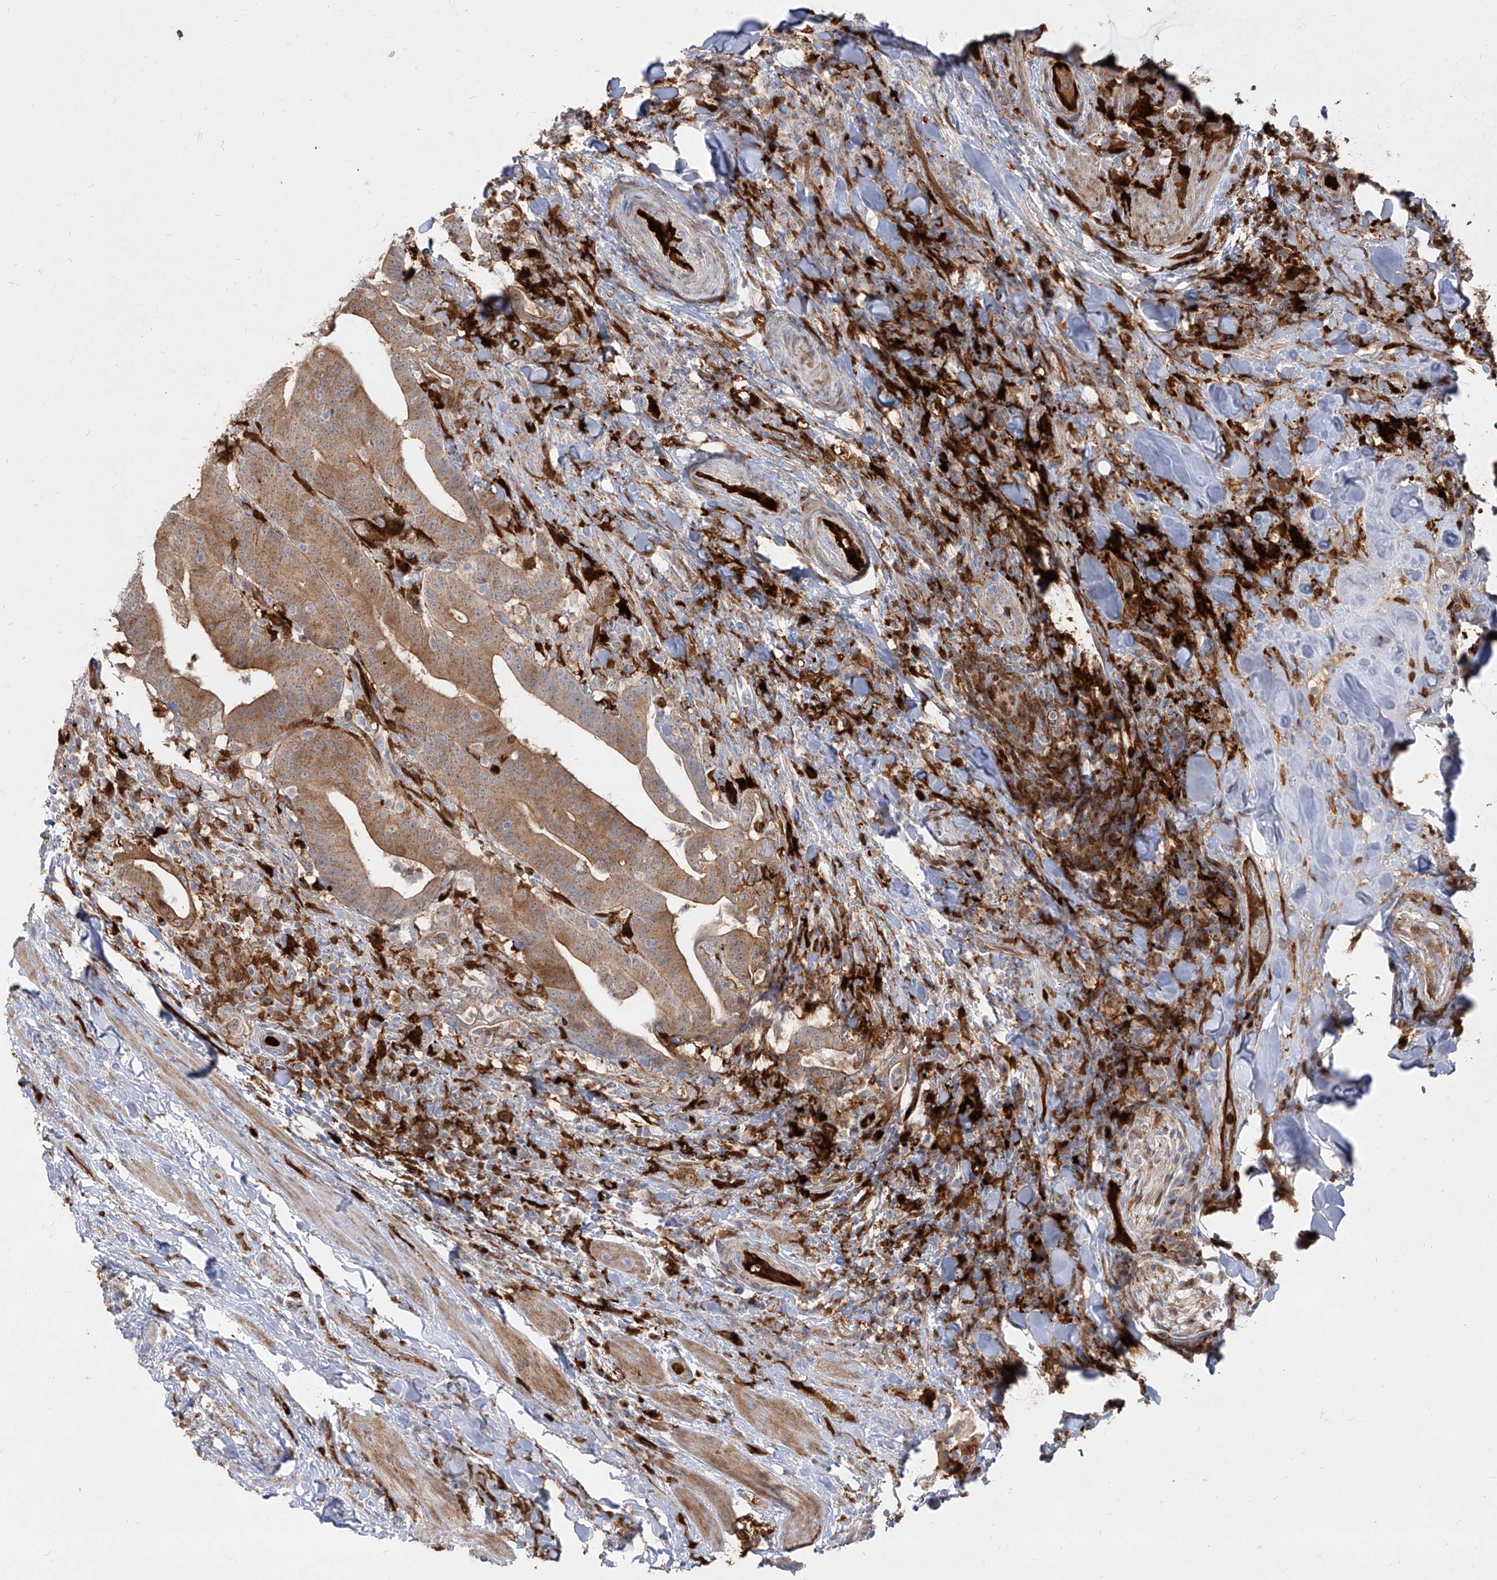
{"staining": {"intensity": "moderate", "quantity": ">75%", "location": "cytoplasmic/membranous"}, "tissue": "colorectal cancer", "cell_type": "Tumor cells", "image_type": "cancer", "snomed": [{"axis": "morphology", "description": "Adenocarcinoma, NOS"}, {"axis": "topography", "description": "Colon"}], "caption": "Colorectal cancer (adenocarcinoma) stained for a protein (brown) reveals moderate cytoplasmic/membranous positive expression in approximately >75% of tumor cells.", "gene": "KYNU", "patient": {"sex": "female", "age": 66}}